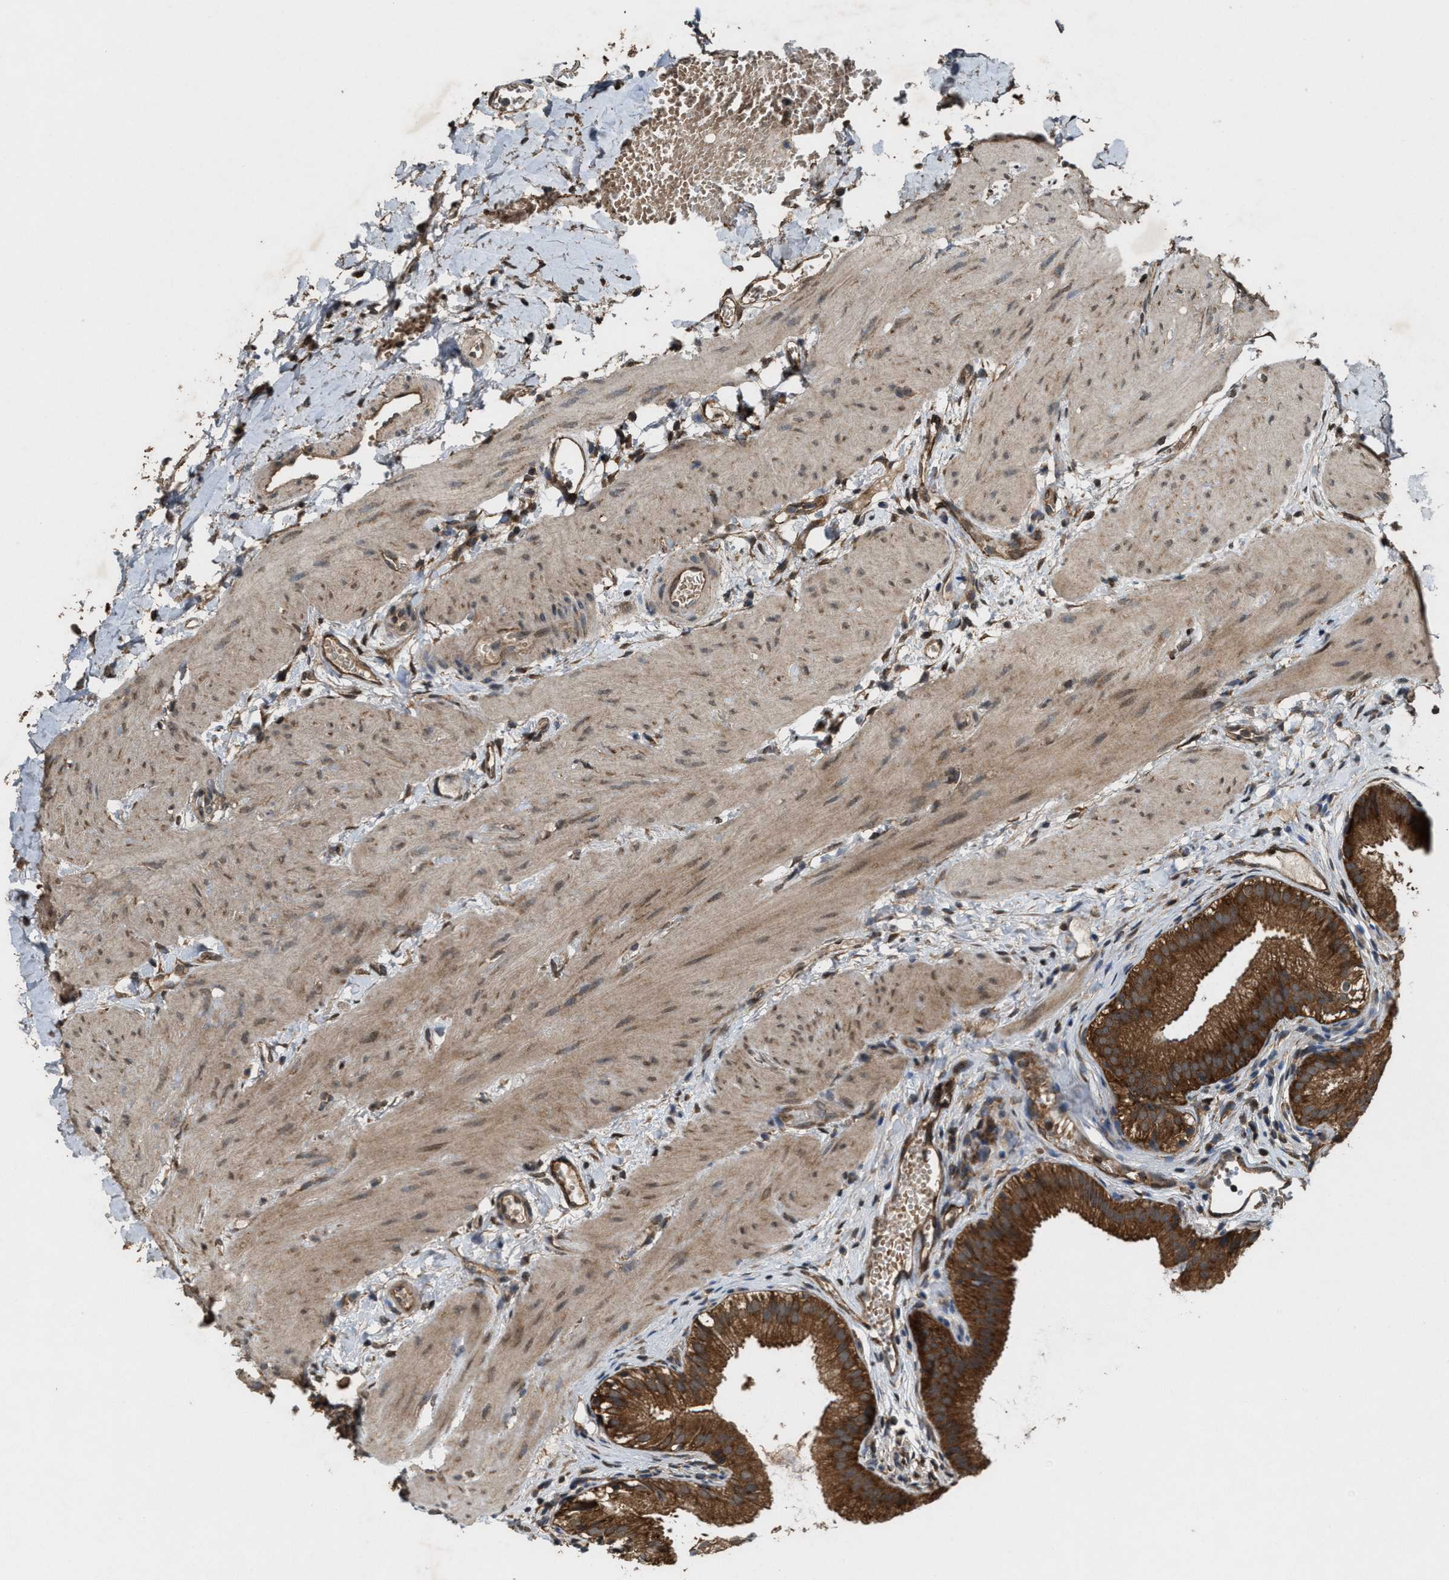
{"staining": {"intensity": "strong", "quantity": ">75%", "location": "cytoplasmic/membranous"}, "tissue": "gallbladder", "cell_type": "Glandular cells", "image_type": "normal", "snomed": [{"axis": "morphology", "description": "Normal tissue, NOS"}, {"axis": "topography", "description": "Gallbladder"}], "caption": "IHC image of unremarkable gallbladder: human gallbladder stained using immunohistochemistry (IHC) reveals high levels of strong protein expression localized specifically in the cytoplasmic/membranous of glandular cells, appearing as a cytoplasmic/membranous brown color.", "gene": "ARHGEF5", "patient": {"sex": "female", "age": 26}}